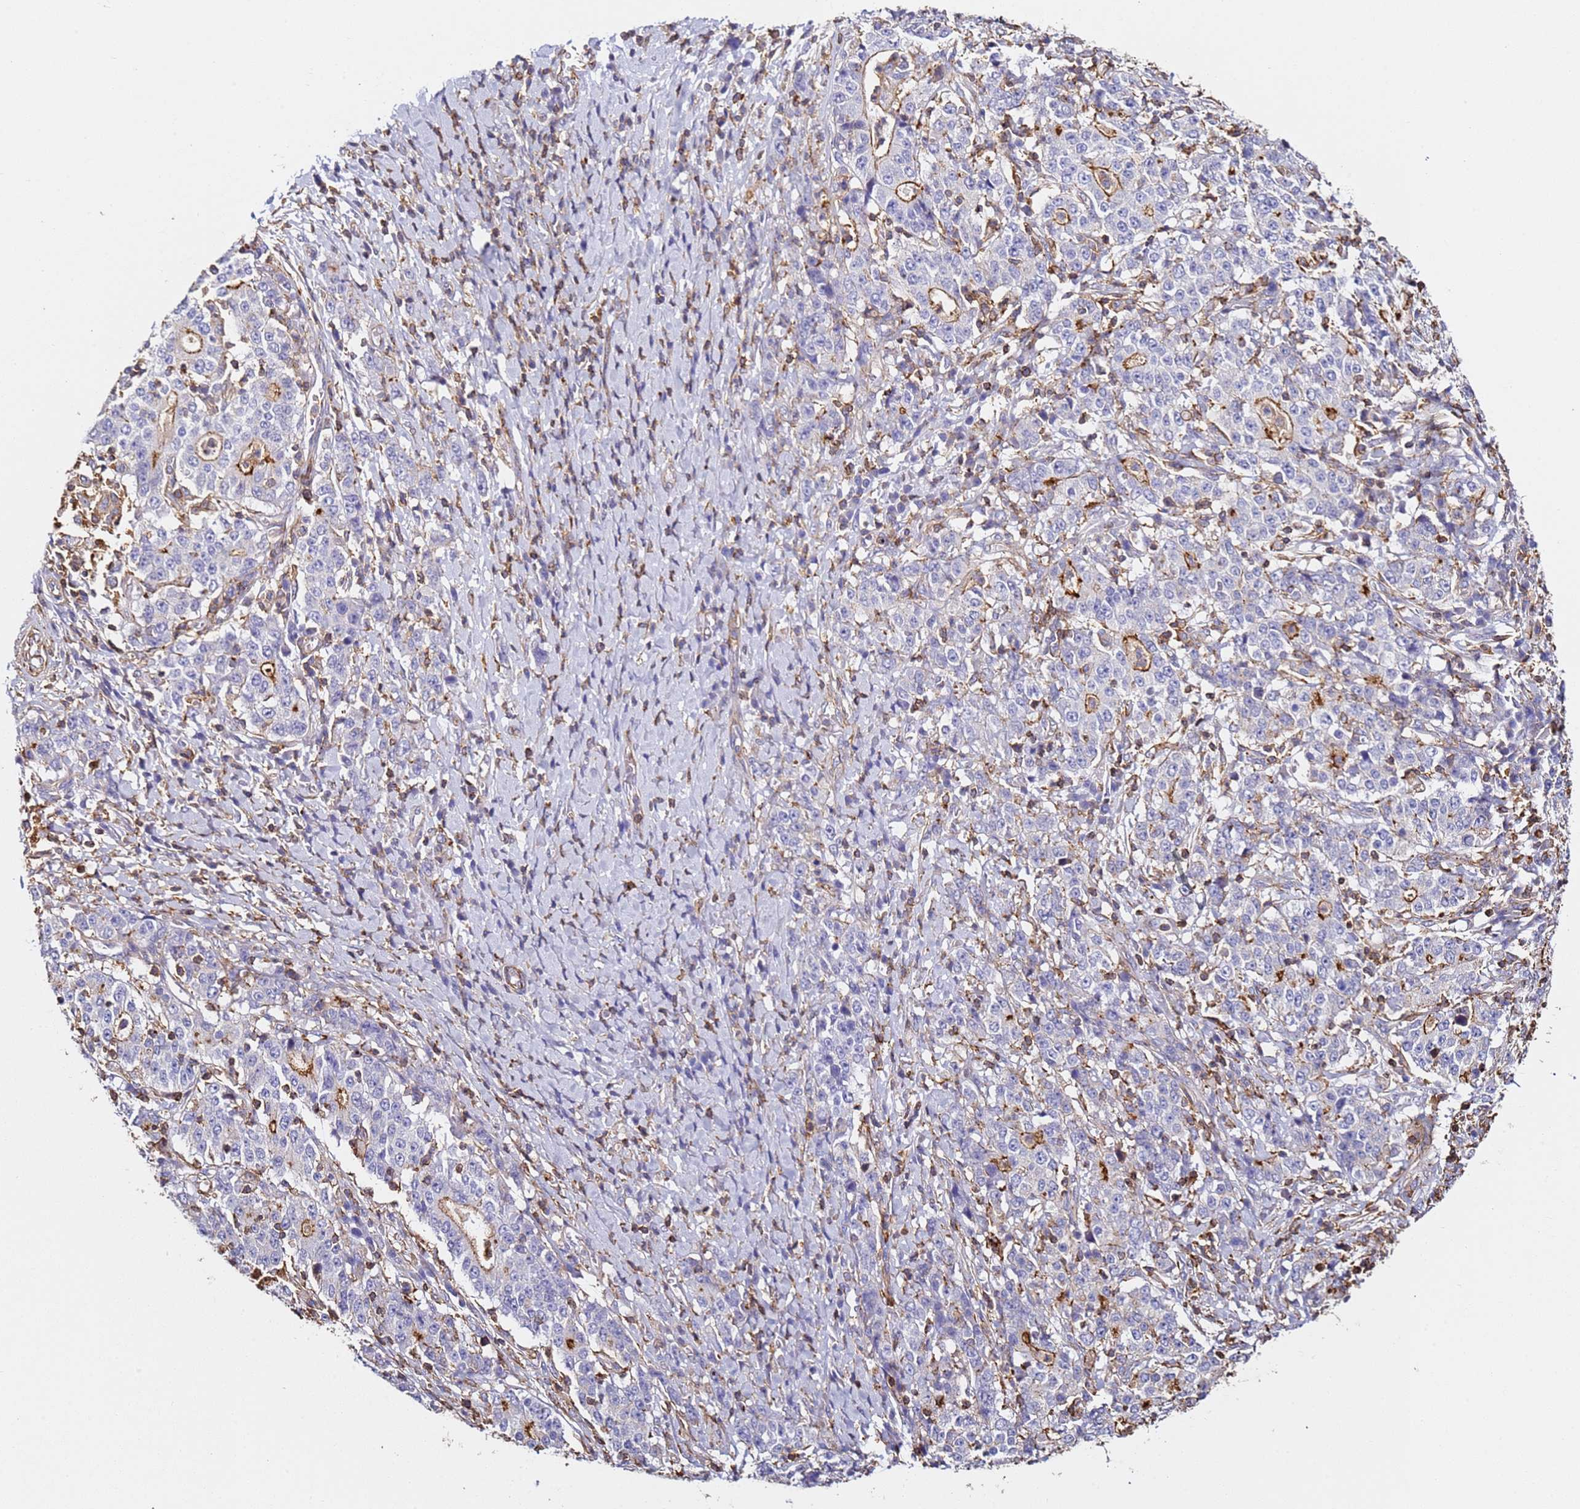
{"staining": {"intensity": "moderate", "quantity": "25%-75%", "location": "cytoplasmic/membranous"}, "tissue": "stomach cancer", "cell_type": "Tumor cells", "image_type": "cancer", "snomed": [{"axis": "morphology", "description": "Normal tissue, NOS"}, {"axis": "morphology", "description": "Adenocarcinoma, NOS"}, {"axis": "topography", "description": "Stomach, upper"}, {"axis": "topography", "description": "Stomach"}], "caption": "Stomach cancer (adenocarcinoma) stained with a protein marker demonstrates moderate staining in tumor cells.", "gene": "ZNF671", "patient": {"sex": "male", "age": 59}}